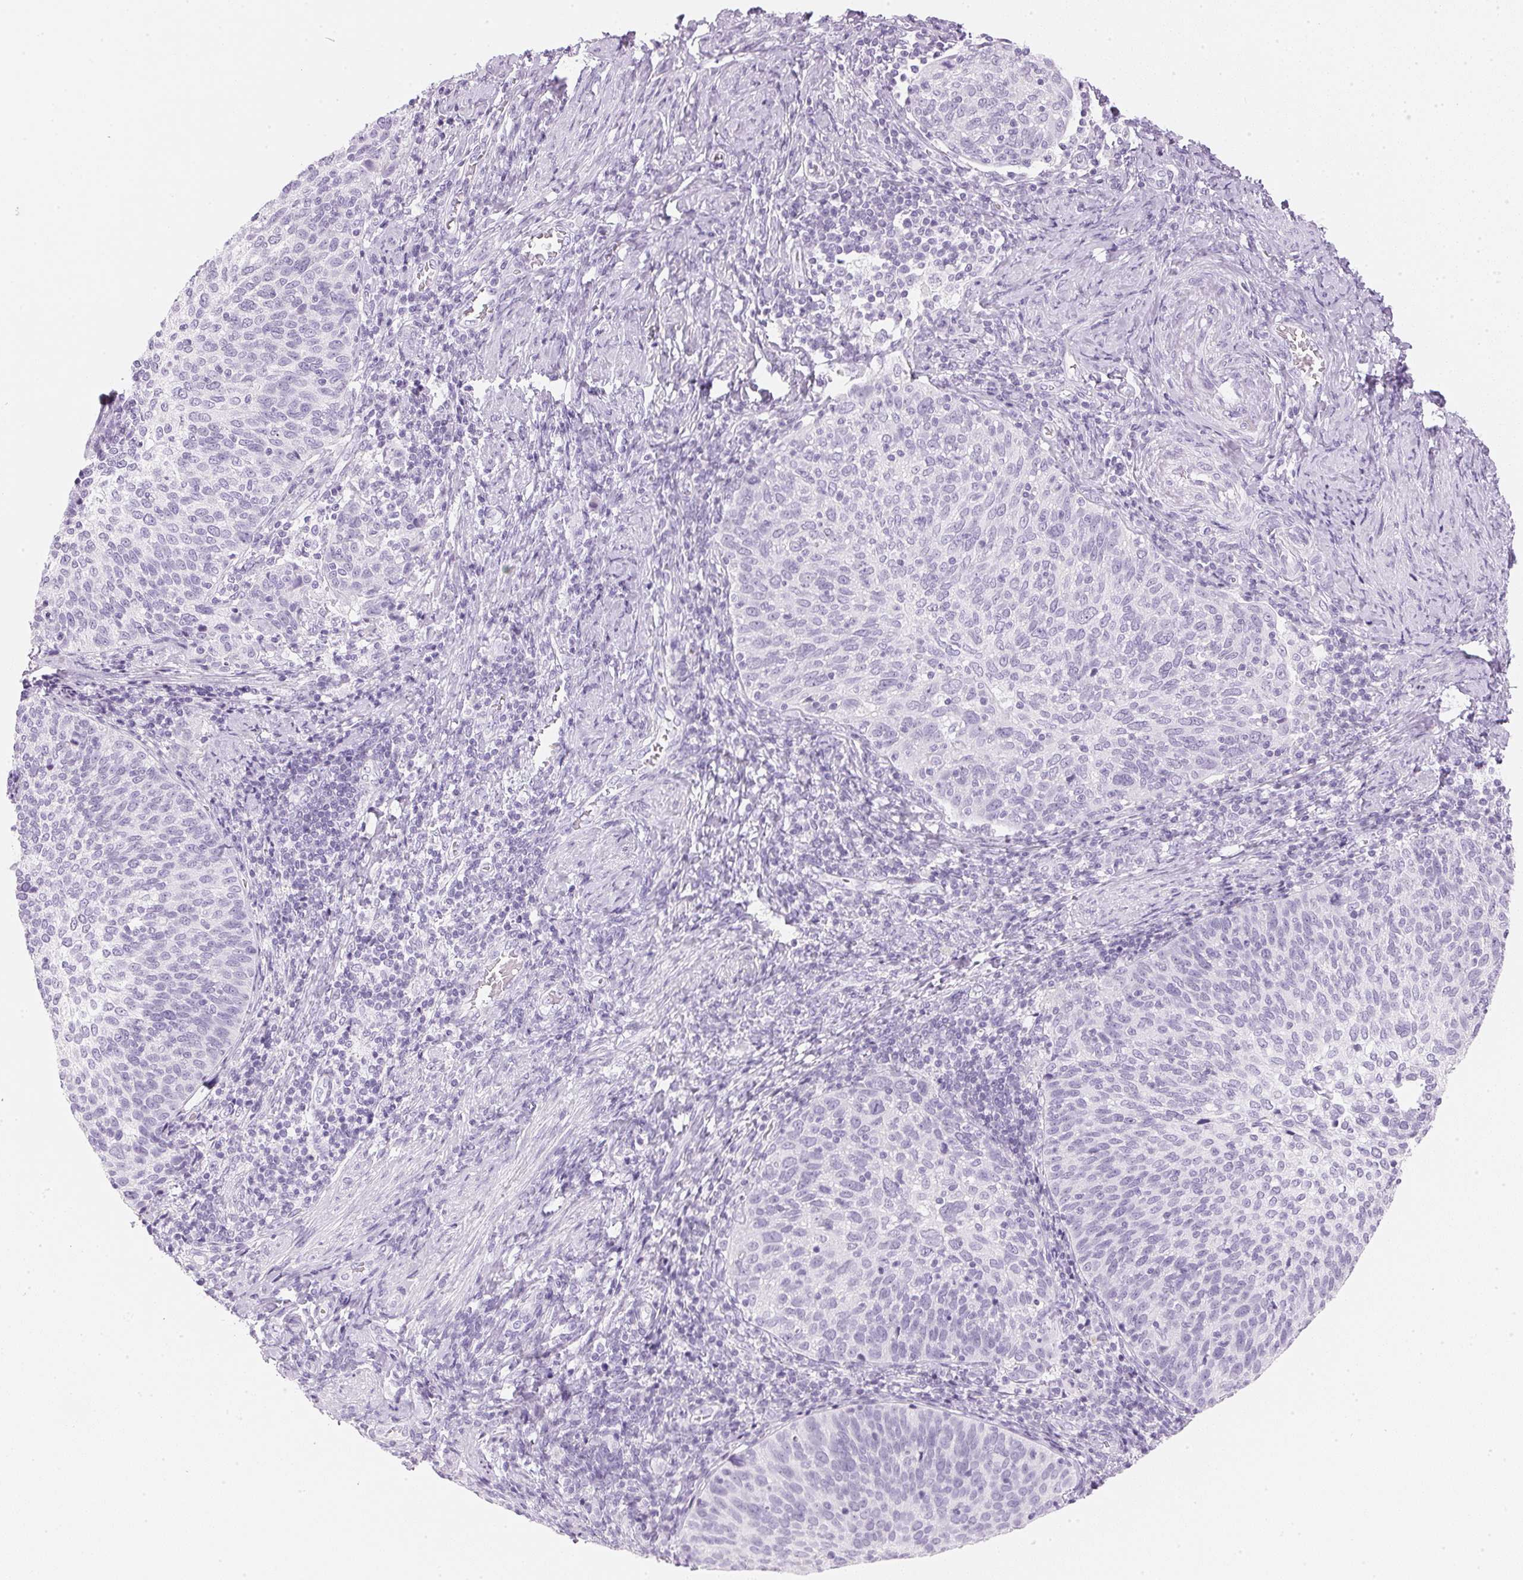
{"staining": {"intensity": "negative", "quantity": "none", "location": "none"}, "tissue": "cervical cancer", "cell_type": "Tumor cells", "image_type": "cancer", "snomed": [{"axis": "morphology", "description": "Squamous cell carcinoma, NOS"}, {"axis": "topography", "description": "Cervix"}], "caption": "Tumor cells show no significant staining in cervical cancer.", "gene": "IGFBP1", "patient": {"sex": "female", "age": 61}}